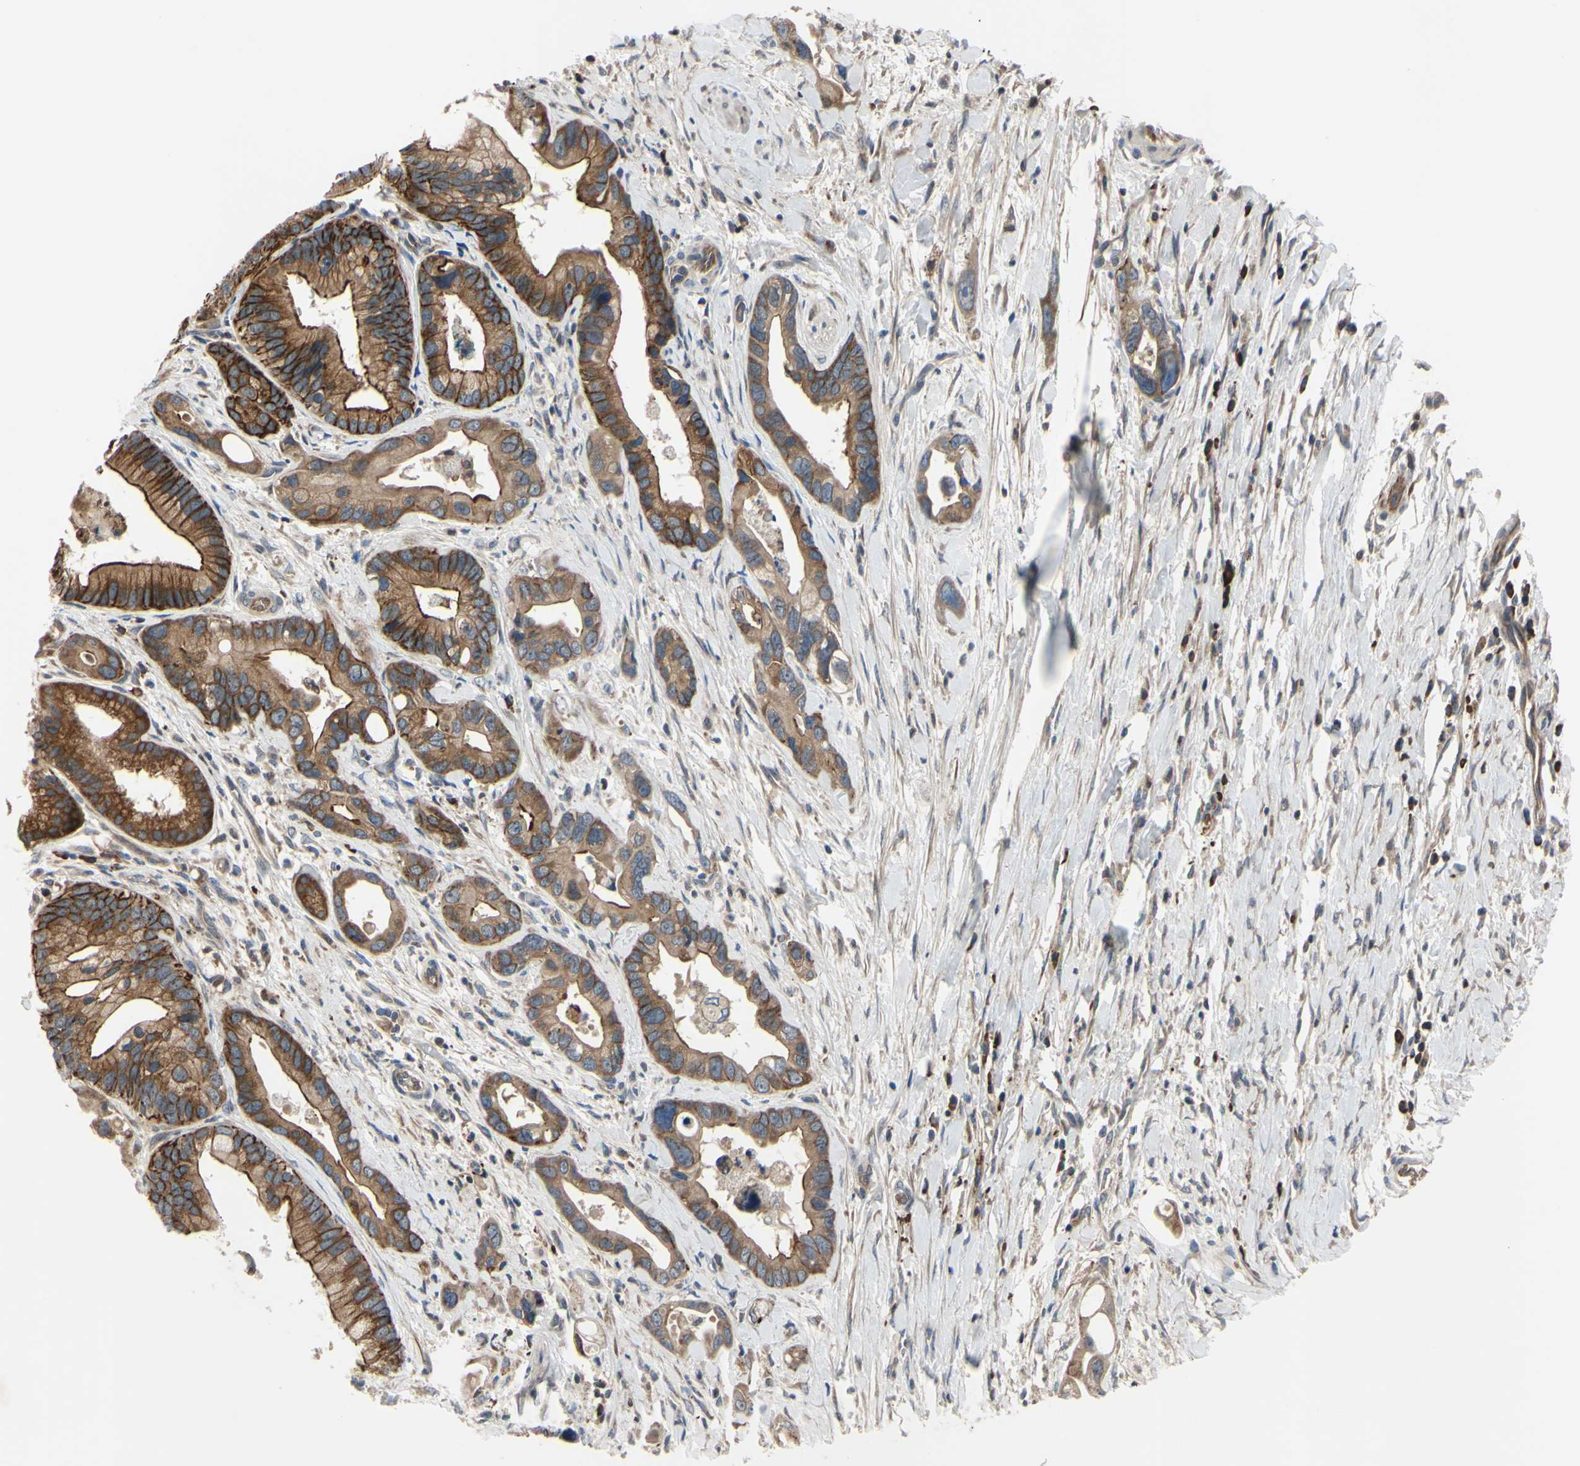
{"staining": {"intensity": "strong", "quantity": ">75%", "location": "cytoplasmic/membranous"}, "tissue": "pancreatic cancer", "cell_type": "Tumor cells", "image_type": "cancer", "snomed": [{"axis": "morphology", "description": "Adenocarcinoma, NOS"}, {"axis": "topography", "description": "Pancreas"}], "caption": "Pancreatic cancer stained with DAB (3,3'-diaminobenzidine) IHC displays high levels of strong cytoplasmic/membranous staining in about >75% of tumor cells.", "gene": "XIAP", "patient": {"sex": "female", "age": 77}}